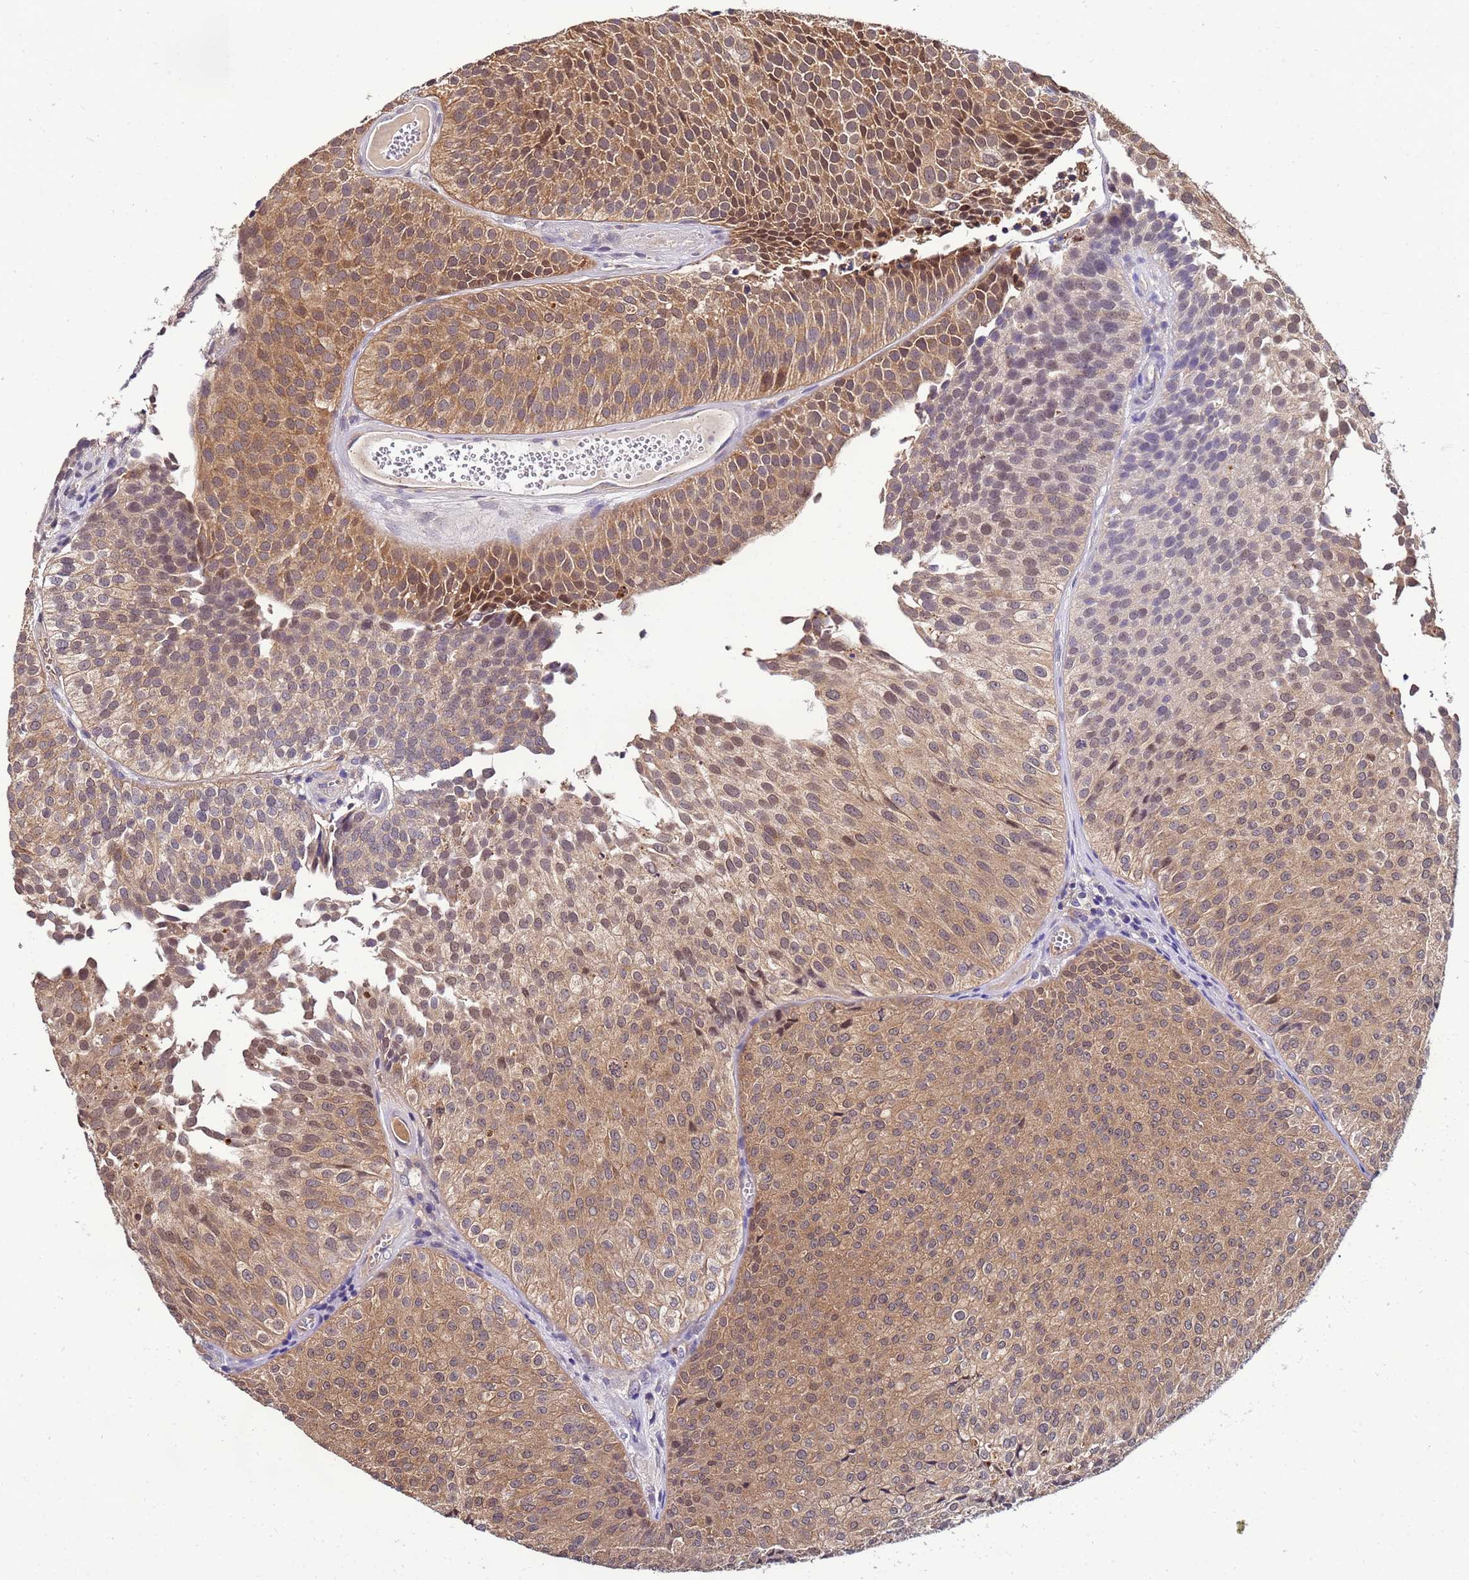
{"staining": {"intensity": "moderate", "quantity": ">75%", "location": "cytoplasmic/membranous"}, "tissue": "urothelial cancer", "cell_type": "Tumor cells", "image_type": "cancer", "snomed": [{"axis": "morphology", "description": "Urothelial carcinoma, Low grade"}, {"axis": "topography", "description": "Urinary bladder"}], "caption": "High-power microscopy captured an IHC histopathology image of urothelial cancer, revealing moderate cytoplasmic/membranous staining in approximately >75% of tumor cells.", "gene": "NAXE", "patient": {"sex": "male", "age": 84}}